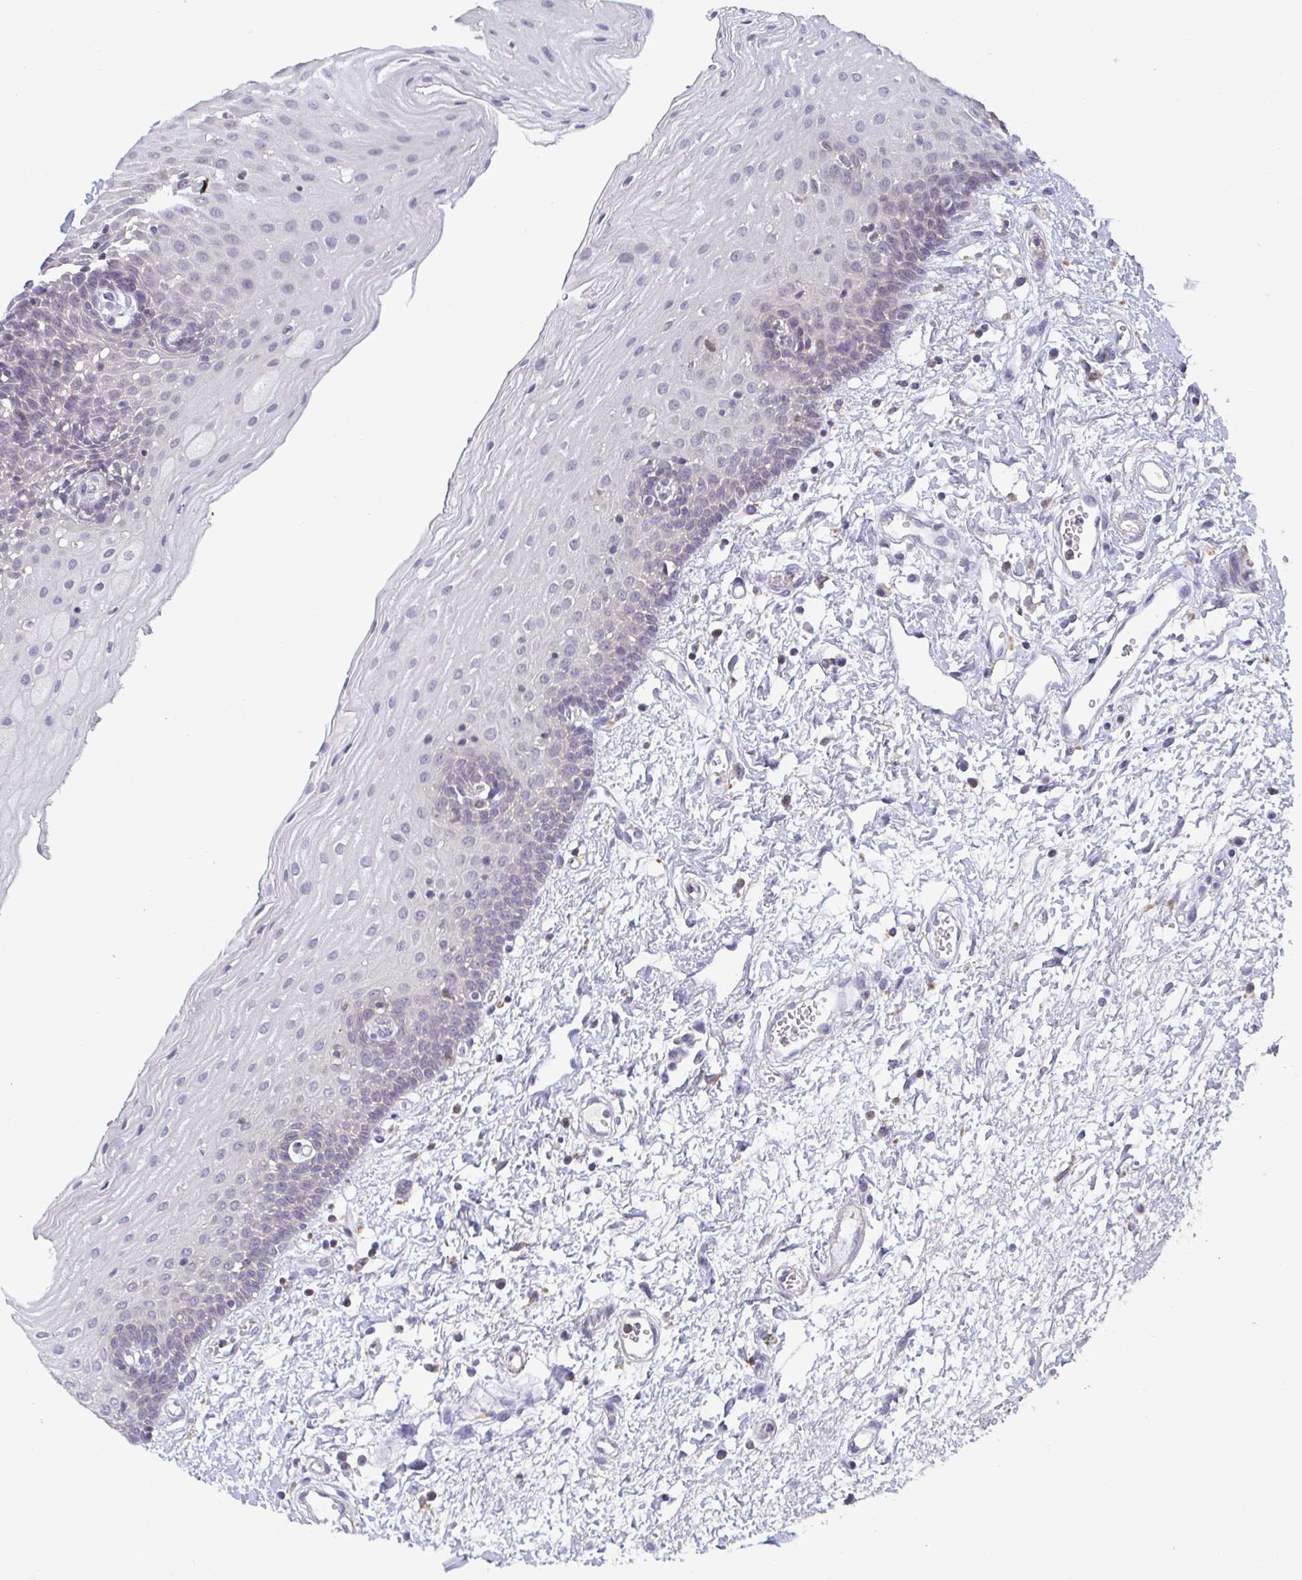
{"staining": {"intensity": "negative", "quantity": "none", "location": "none"}, "tissue": "oral mucosa", "cell_type": "Squamous epithelial cells", "image_type": "normal", "snomed": [{"axis": "morphology", "description": "Normal tissue, NOS"}, {"axis": "topography", "description": "Oral tissue"}], "caption": "Micrograph shows no significant protein positivity in squamous epithelial cells of benign oral mucosa.", "gene": "CDH18", "patient": {"sex": "female", "age": 43}}